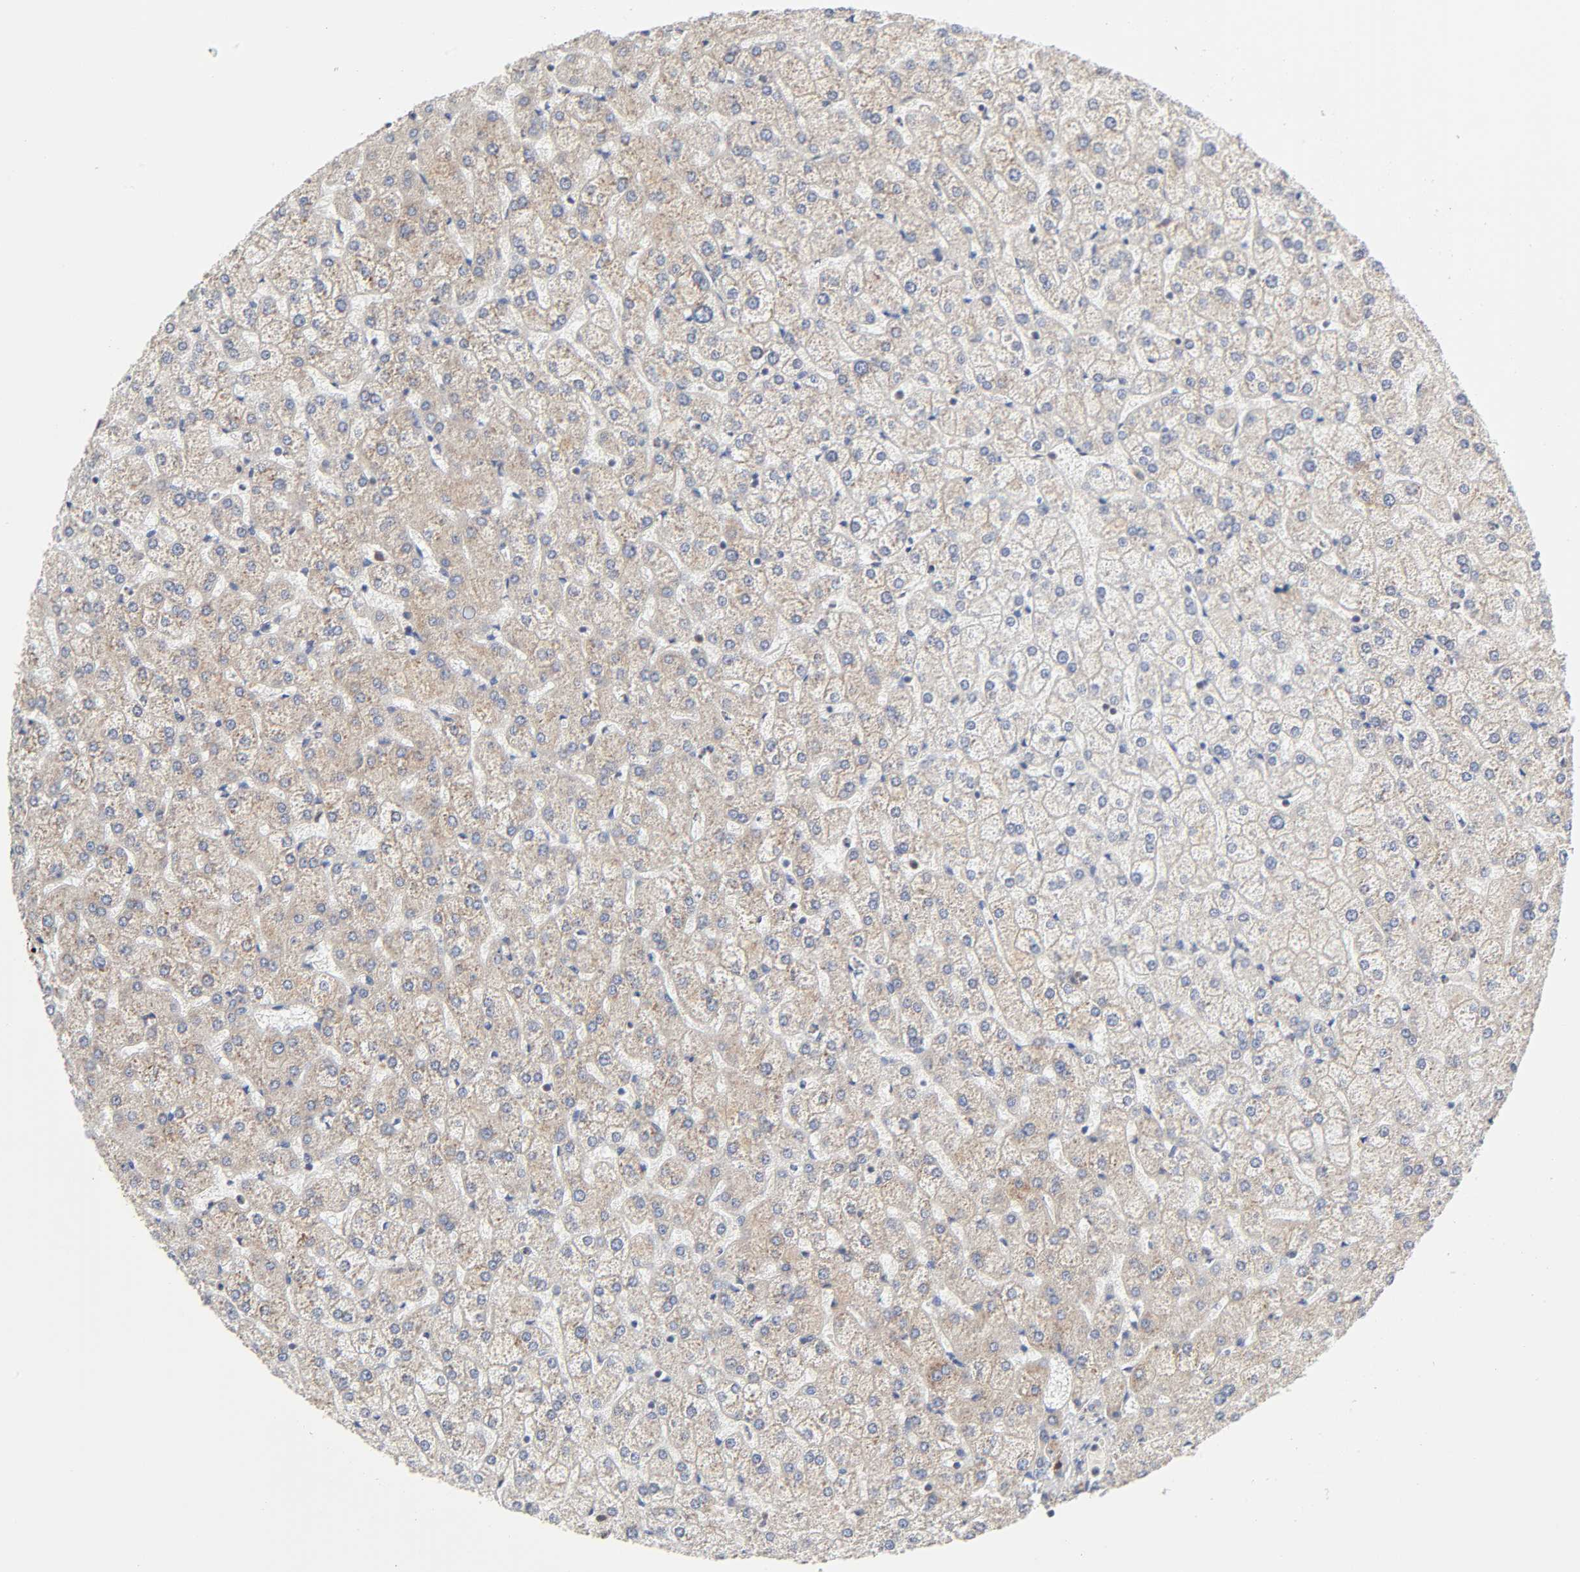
{"staining": {"intensity": "weak", "quantity": ">75%", "location": "cytoplasmic/membranous"}, "tissue": "liver", "cell_type": "Cholangiocytes", "image_type": "normal", "snomed": [{"axis": "morphology", "description": "Normal tissue, NOS"}, {"axis": "topography", "description": "Liver"}], "caption": "Immunohistochemical staining of unremarkable liver displays >75% levels of weak cytoplasmic/membranous protein staining in approximately >75% of cholangiocytes. Nuclei are stained in blue.", "gene": "IL4R", "patient": {"sex": "female", "age": 32}}